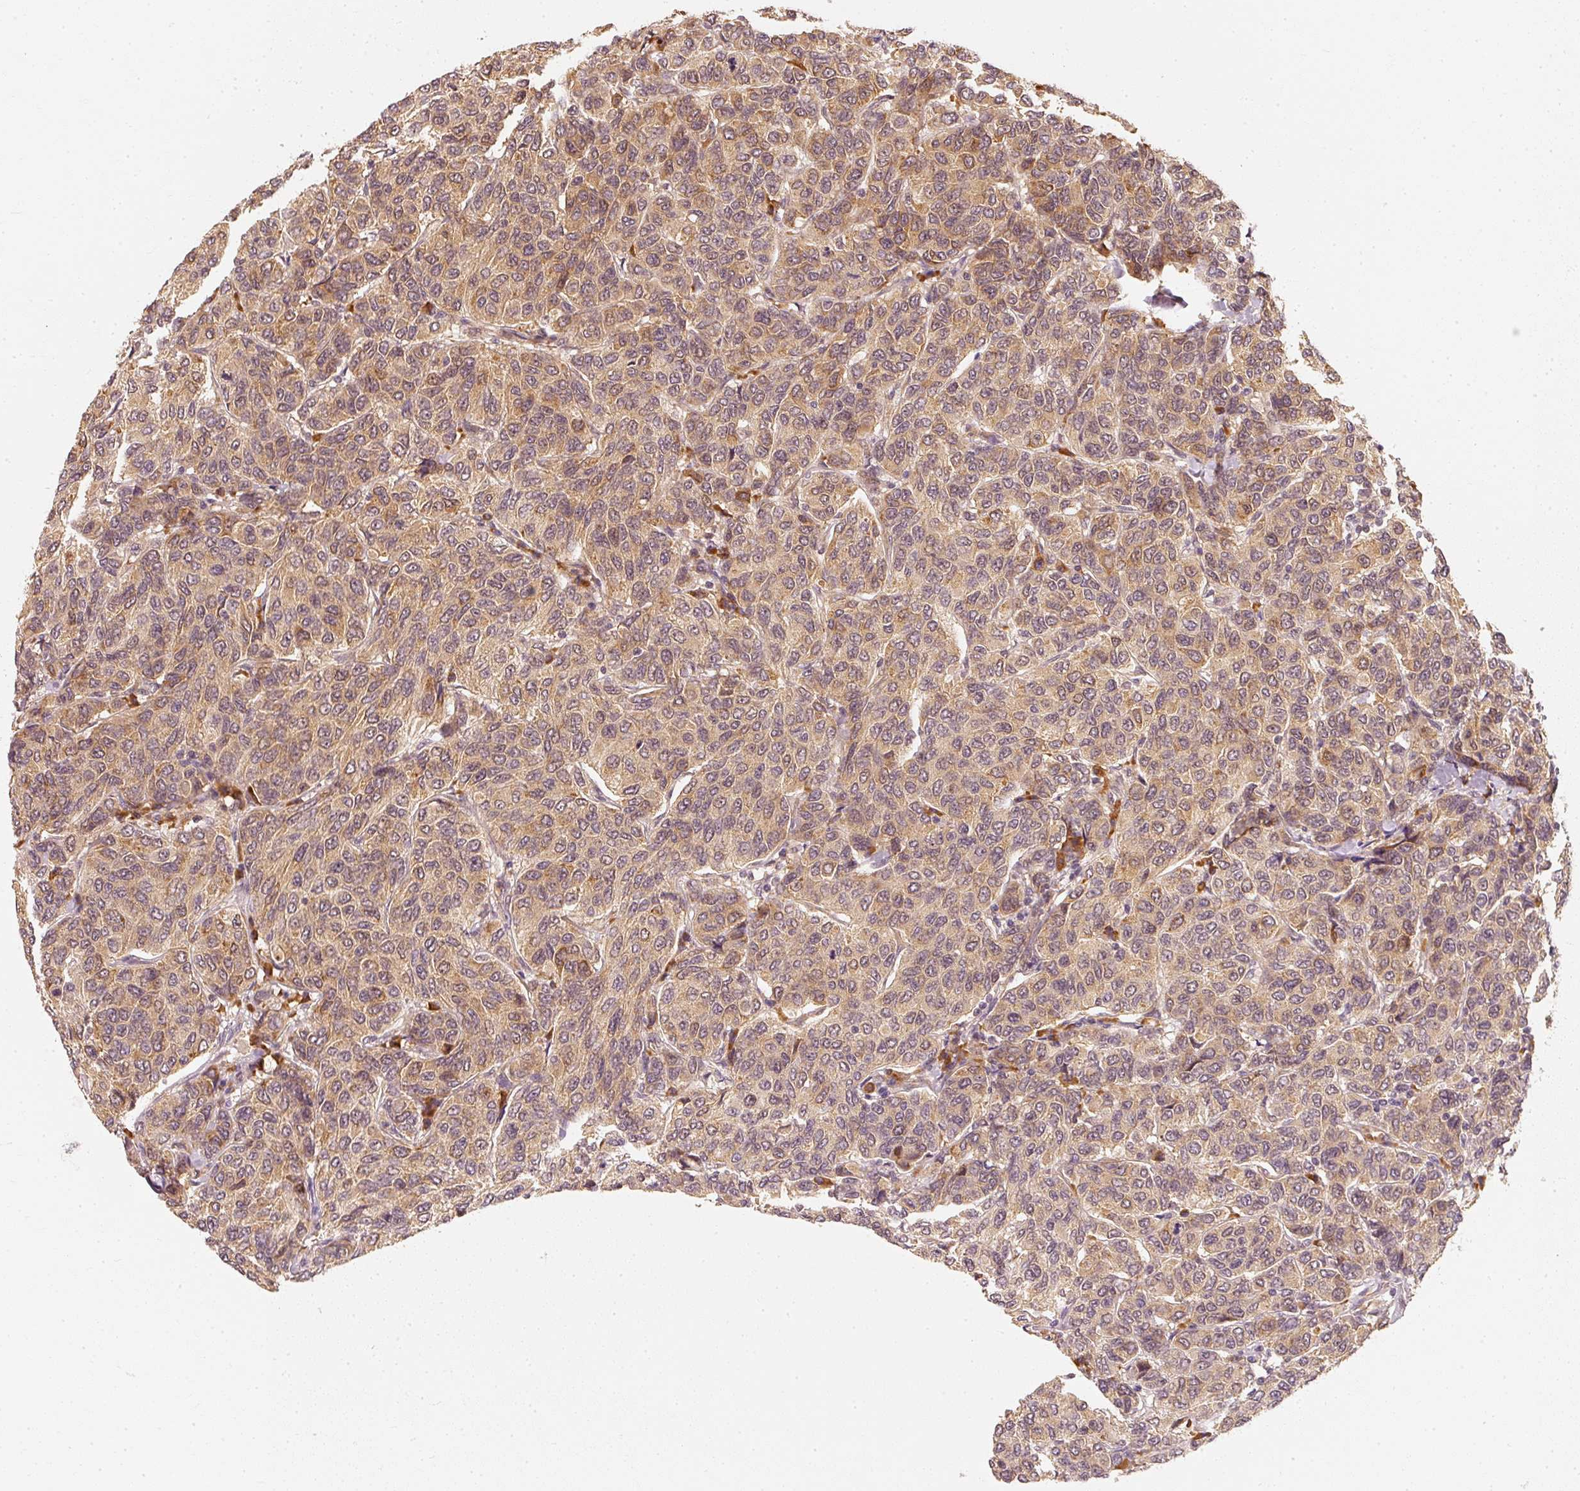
{"staining": {"intensity": "weak", "quantity": ">75%", "location": "cytoplasmic/membranous"}, "tissue": "breast cancer", "cell_type": "Tumor cells", "image_type": "cancer", "snomed": [{"axis": "morphology", "description": "Duct carcinoma"}, {"axis": "topography", "description": "Breast"}], "caption": "Protein expression analysis of breast cancer (infiltrating ductal carcinoma) reveals weak cytoplasmic/membranous positivity in approximately >75% of tumor cells.", "gene": "EEF1A2", "patient": {"sex": "female", "age": 55}}